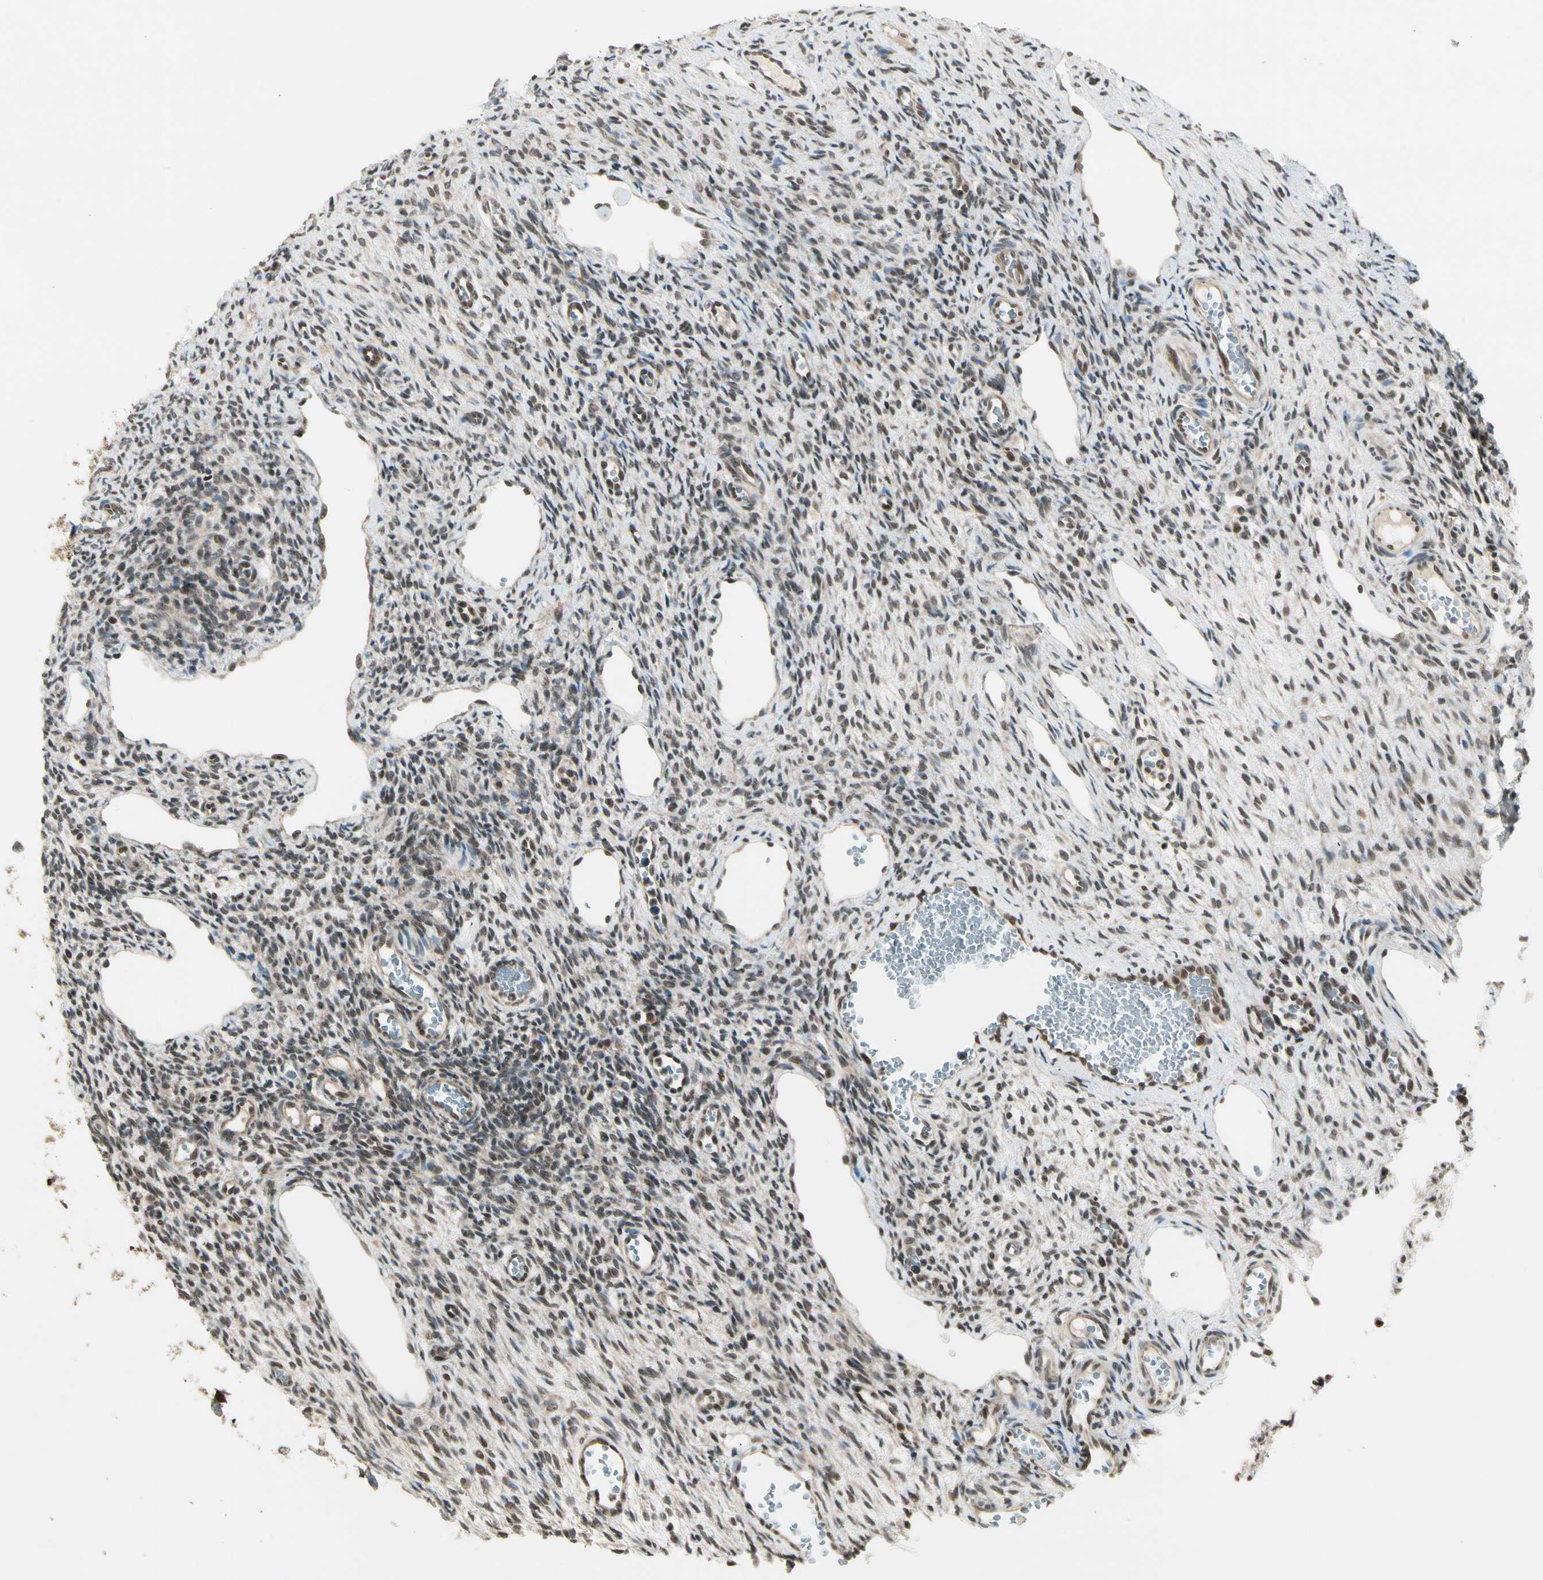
{"staining": {"intensity": "moderate", "quantity": "25%-75%", "location": "nuclear"}, "tissue": "ovary", "cell_type": "Ovarian stroma cells", "image_type": "normal", "snomed": [{"axis": "morphology", "description": "Normal tissue, NOS"}, {"axis": "topography", "description": "Ovary"}], "caption": "A micrograph of human ovary stained for a protein reveals moderate nuclear brown staining in ovarian stroma cells.", "gene": "SMN2", "patient": {"sex": "female", "age": 33}}